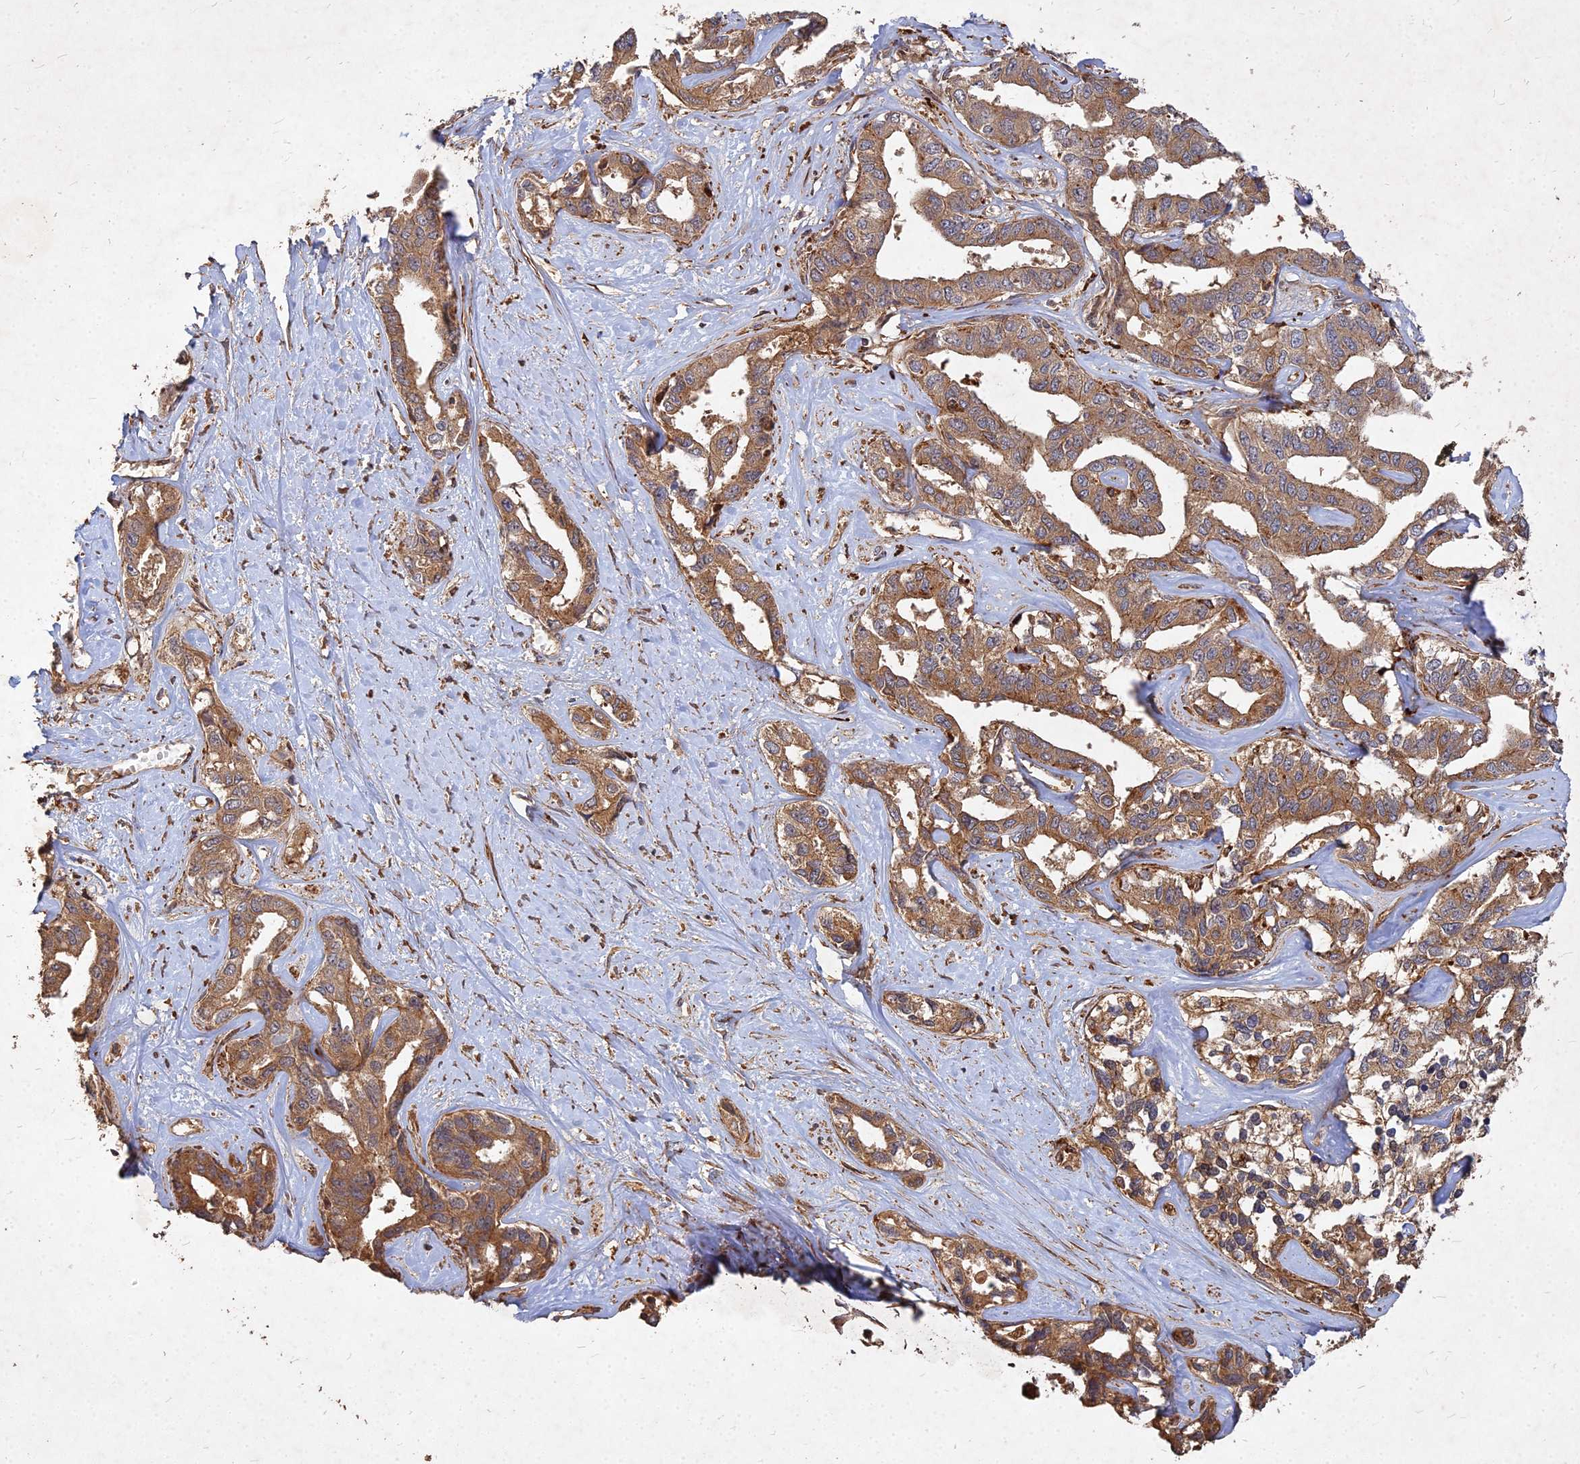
{"staining": {"intensity": "moderate", "quantity": ">75%", "location": "cytoplasmic/membranous"}, "tissue": "liver cancer", "cell_type": "Tumor cells", "image_type": "cancer", "snomed": [{"axis": "morphology", "description": "Cholangiocarcinoma"}, {"axis": "topography", "description": "Liver"}], "caption": "Protein analysis of liver cancer (cholangiocarcinoma) tissue displays moderate cytoplasmic/membranous expression in approximately >75% of tumor cells. Nuclei are stained in blue.", "gene": "UBE2W", "patient": {"sex": "male", "age": 59}}